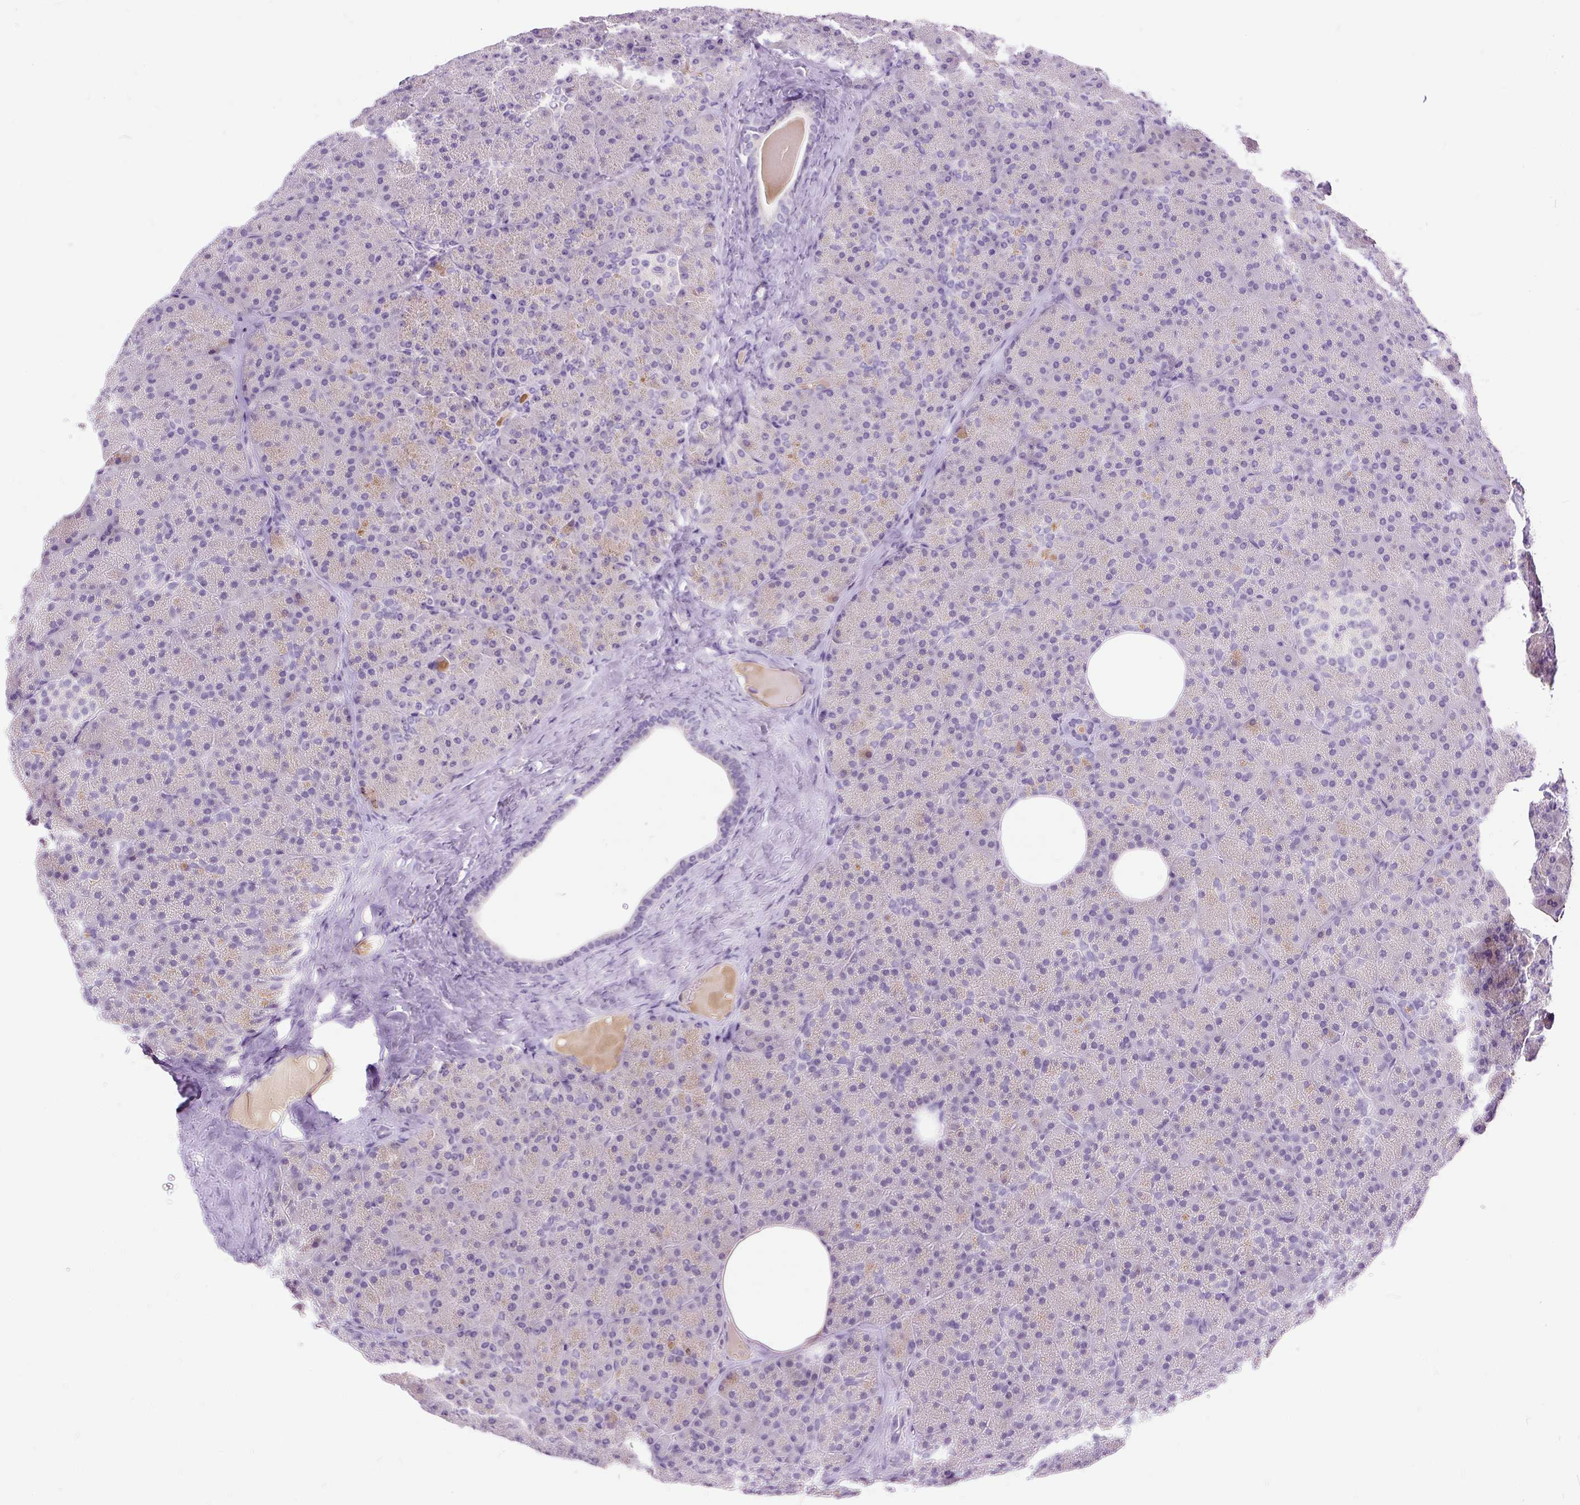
{"staining": {"intensity": "negative", "quantity": "none", "location": "none"}, "tissue": "pancreas", "cell_type": "Exocrine glandular cells", "image_type": "normal", "snomed": [{"axis": "morphology", "description": "Normal tissue, NOS"}, {"axis": "morphology", "description": "Carcinoid, malignant, NOS"}, {"axis": "topography", "description": "Pancreas"}], "caption": "This is a photomicrograph of IHC staining of normal pancreas, which shows no positivity in exocrine glandular cells.", "gene": "KRTAP20", "patient": {"sex": "female", "age": 35}}